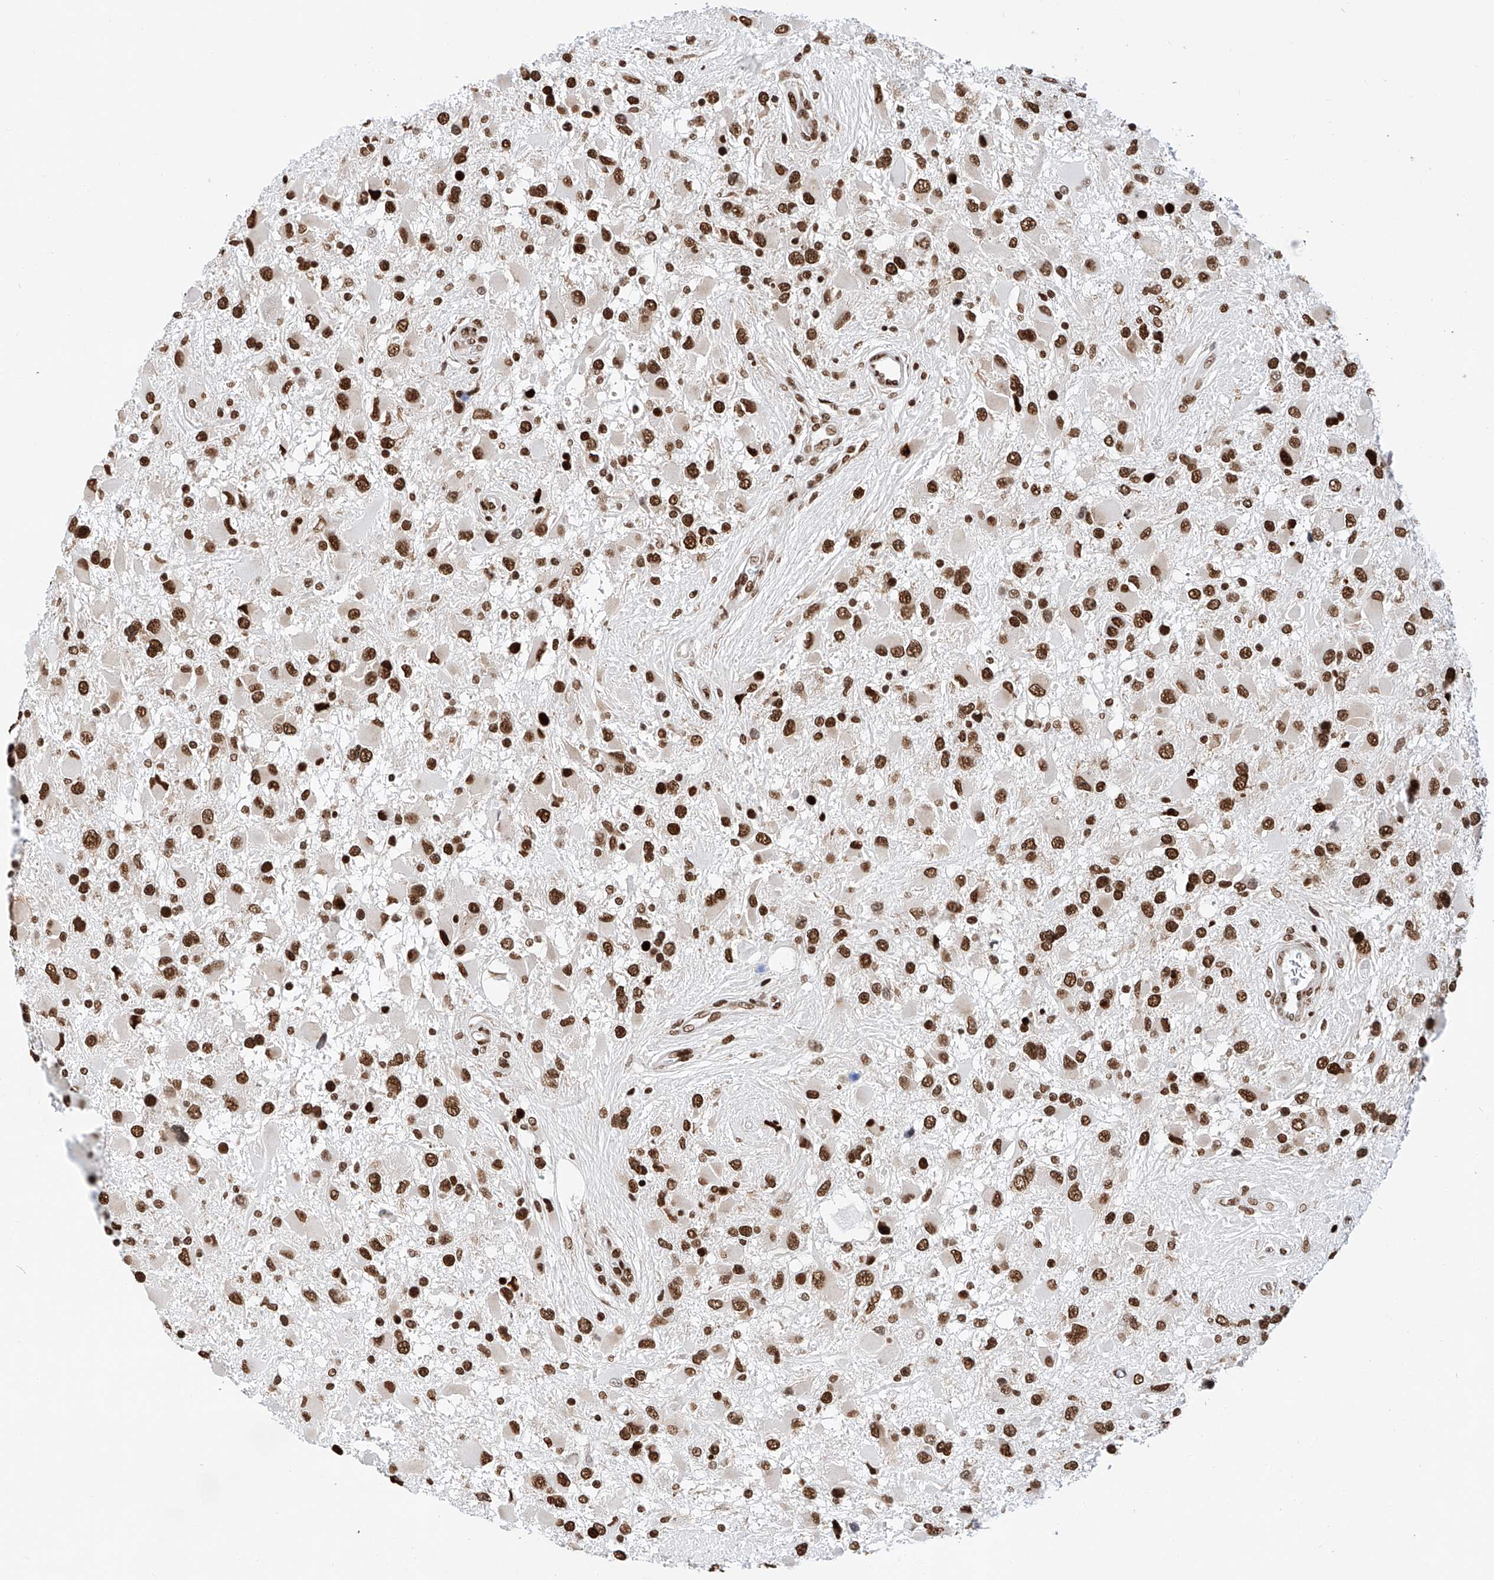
{"staining": {"intensity": "strong", "quantity": ">75%", "location": "nuclear"}, "tissue": "glioma", "cell_type": "Tumor cells", "image_type": "cancer", "snomed": [{"axis": "morphology", "description": "Glioma, malignant, High grade"}, {"axis": "topography", "description": "Brain"}], "caption": "Tumor cells demonstrate high levels of strong nuclear expression in about >75% of cells in human malignant glioma (high-grade).", "gene": "SRSF6", "patient": {"sex": "male", "age": 53}}